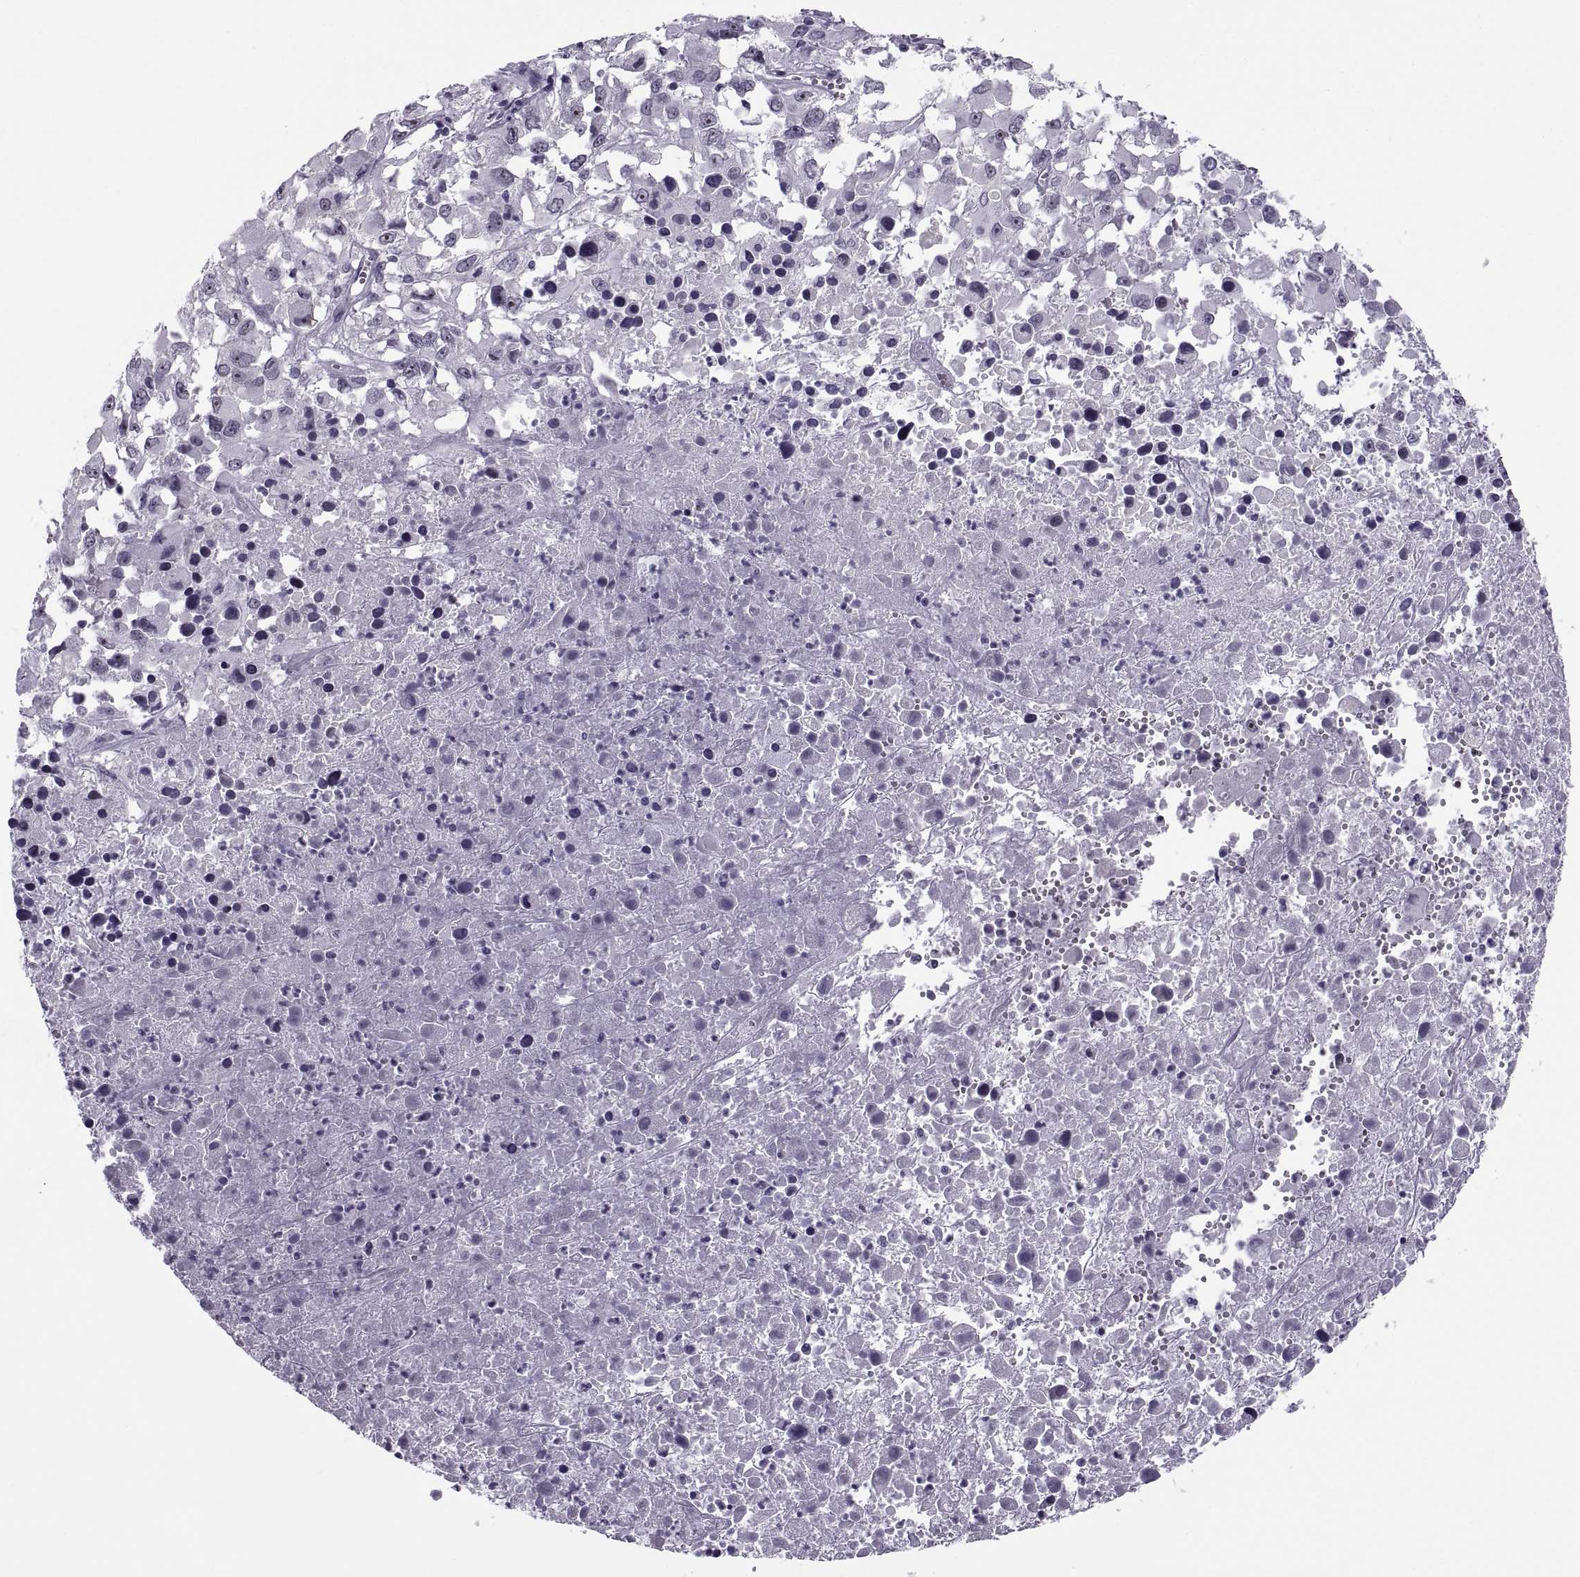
{"staining": {"intensity": "negative", "quantity": "none", "location": "none"}, "tissue": "melanoma", "cell_type": "Tumor cells", "image_type": "cancer", "snomed": [{"axis": "morphology", "description": "Malignant melanoma, Metastatic site"}, {"axis": "topography", "description": "Soft tissue"}], "caption": "Malignant melanoma (metastatic site) stained for a protein using immunohistochemistry (IHC) displays no positivity tumor cells.", "gene": "TBC1D3G", "patient": {"sex": "male", "age": 50}}